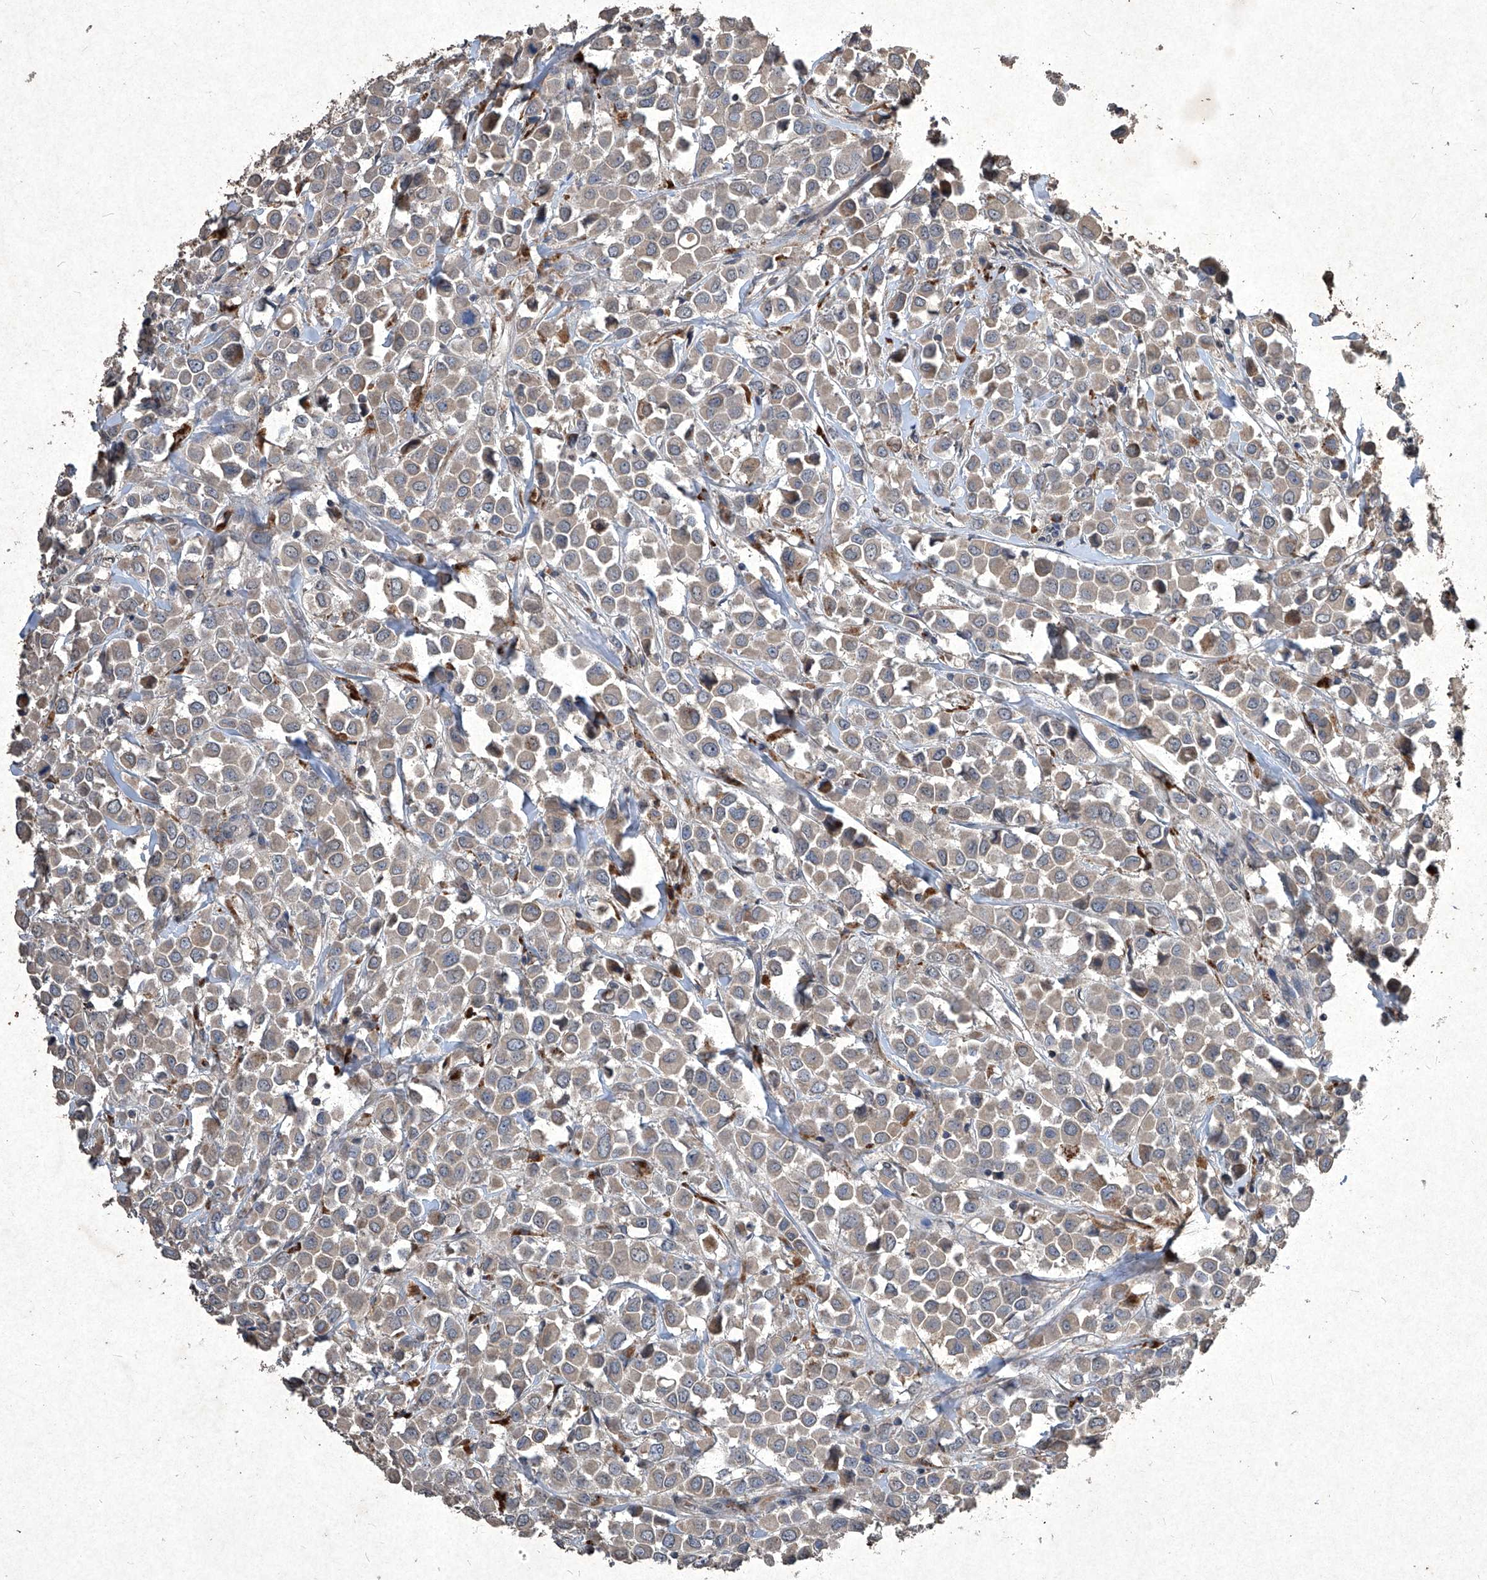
{"staining": {"intensity": "moderate", "quantity": ">75%", "location": "cytoplasmic/membranous"}, "tissue": "breast cancer", "cell_type": "Tumor cells", "image_type": "cancer", "snomed": [{"axis": "morphology", "description": "Duct carcinoma"}, {"axis": "topography", "description": "Breast"}], "caption": "Breast cancer (intraductal carcinoma) stained with a protein marker shows moderate staining in tumor cells.", "gene": "MED16", "patient": {"sex": "female", "age": 61}}